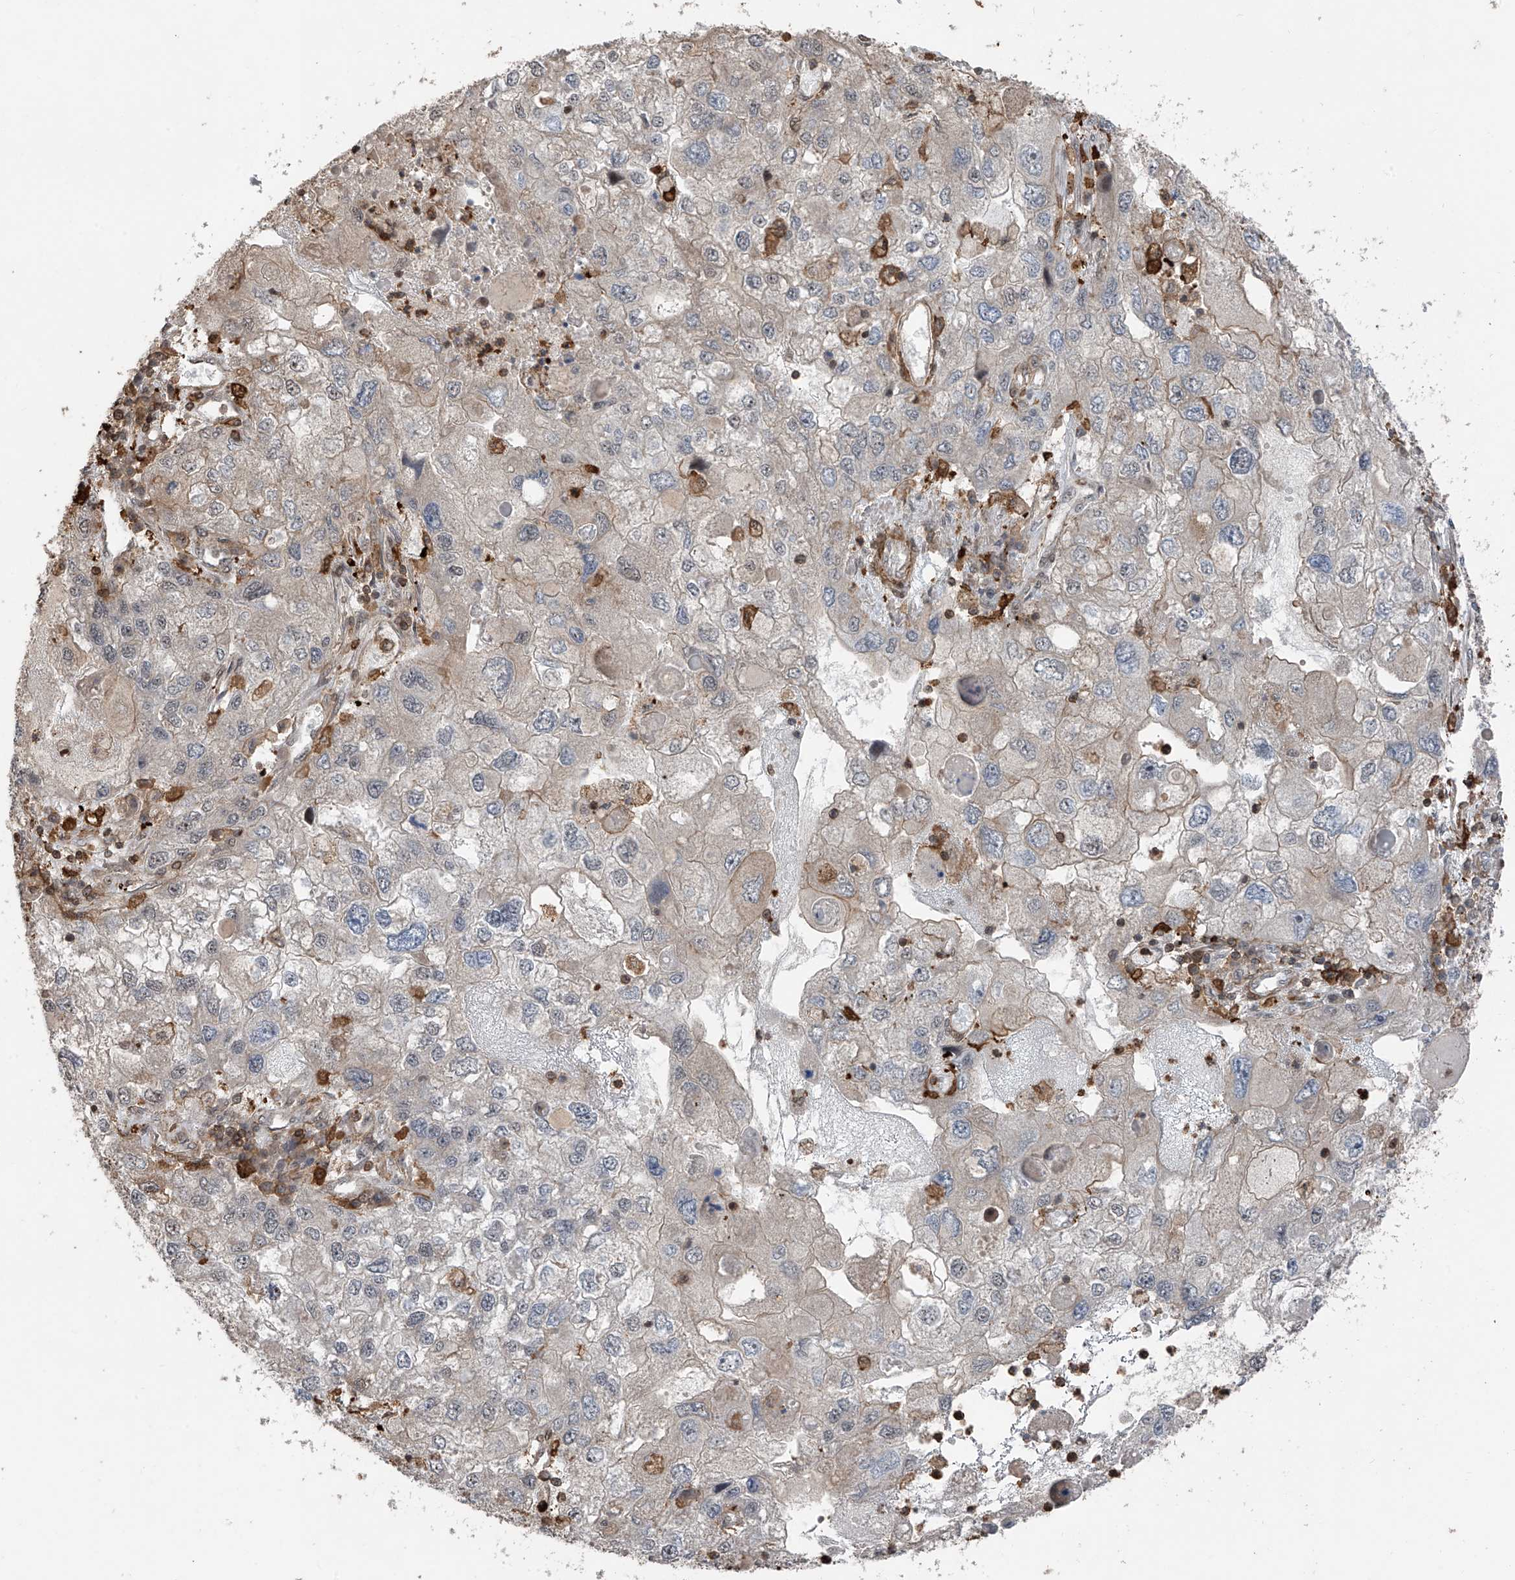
{"staining": {"intensity": "weak", "quantity": "25%-75%", "location": "cytoplasmic/membranous,nuclear"}, "tissue": "endometrial cancer", "cell_type": "Tumor cells", "image_type": "cancer", "snomed": [{"axis": "morphology", "description": "Adenocarcinoma, NOS"}, {"axis": "topography", "description": "Endometrium"}], "caption": "Endometrial adenocarcinoma stained with a brown dye demonstrates weak cytoplasmic/membranous and nuclear positive staining in about 25%-75% of tumor cells.", "gene": "MICAL1", "patient": {"sex": "female", "age": 49}}